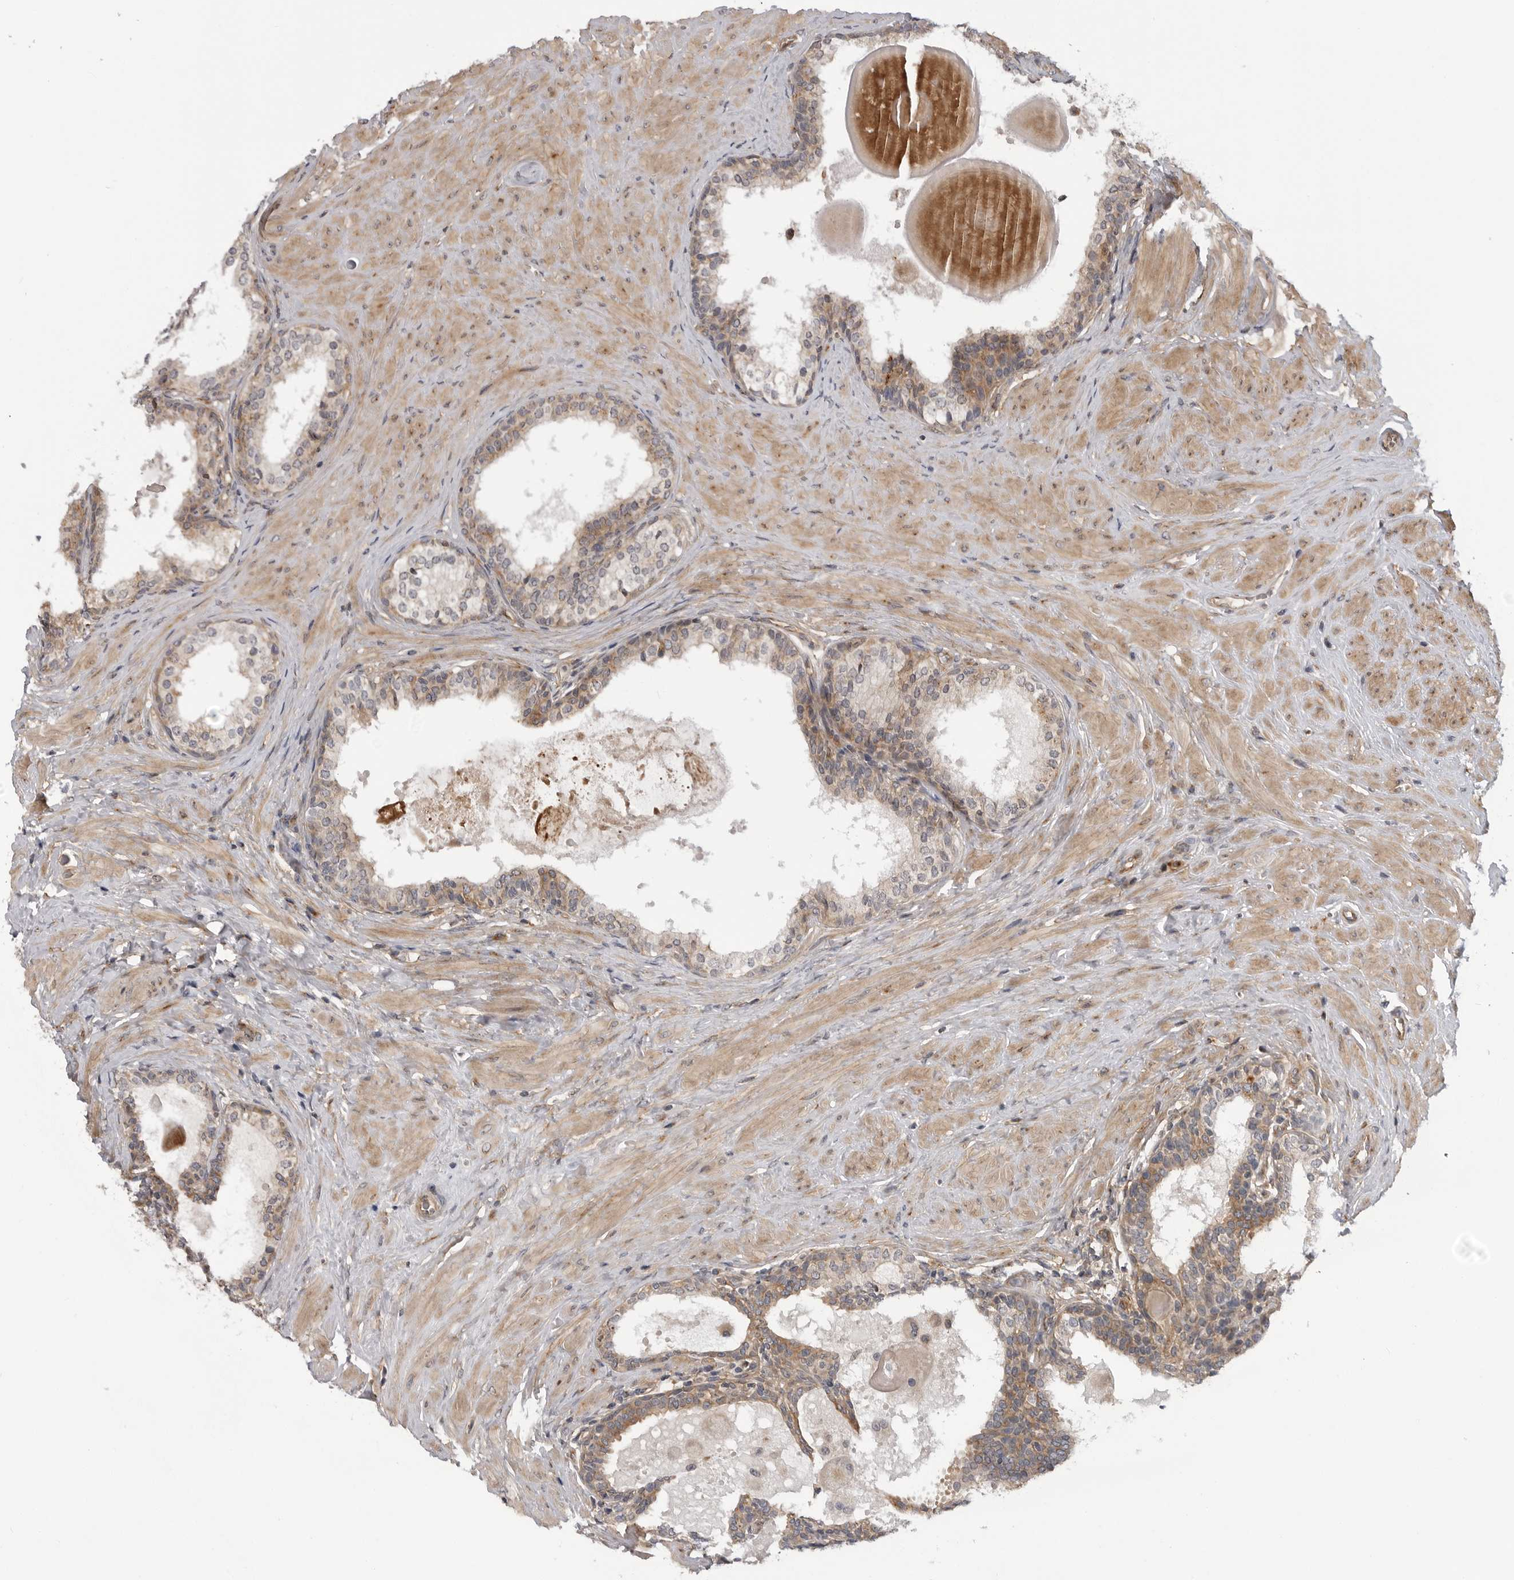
{"staining": {"intensity": "weak", "quantity": ">75%", "location": "cytoplasmic/membranous"}, "tissue": "prostate cancer", "cell_type": "Tumor cells", "image_type": "cancer", "snomed": [{"axis": "morphology", "description": "Adenocarcinoma, High grade"}, {"axis": "topography", "description": "Prostate"}], "caption": "This photomicrograph shows immunohistochemistry staining of adenocarcinoma (high-grade) (prostate), with low weak cytoplasmic/membranous positivity in about >75% of tumor cells.", "gene": "LRRC45", "patient": {"sex": "male", "age": 56}}